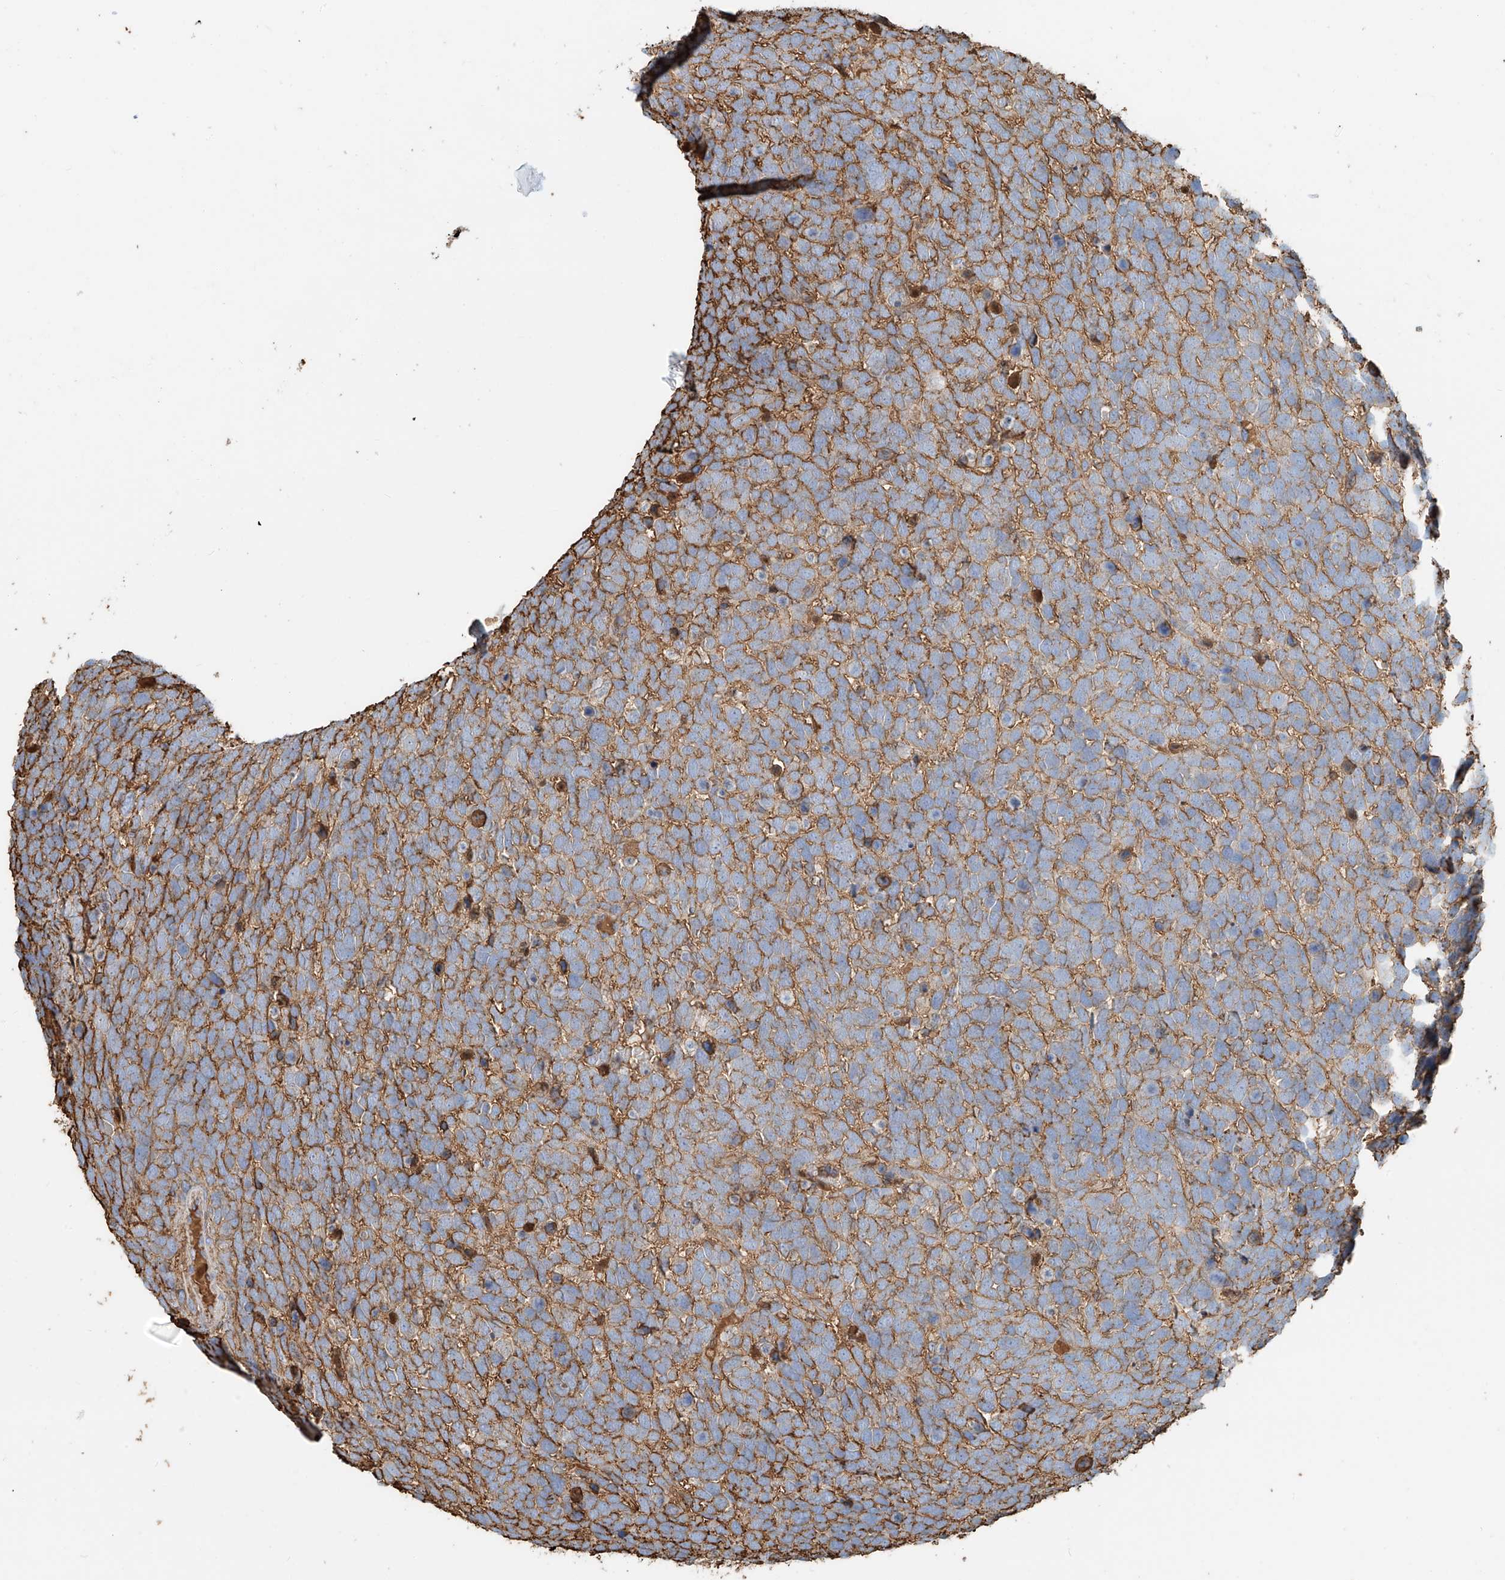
{"staining": {"intensity": "moderate", "quantity": ">75%", "location": "cytoplasmic/membranous"}, "tissue": "urothelial cancer", "cell_type": "Tumor cells", "image_type": "cancer", "snomed": [{"axis": "morphology", "description": "Urothelial carcinoma, High grade"}, {"axis": "topography", "description": "Urinary bladder"}], "caption": "High-magnification brightfield microscopy of urothelial cancer stained with DAB (3,3'-diaminobenzidine) (brown) and counterstained with hematoxylin (blue). tumor cells exhibit moderate cytoplasmic/membranous positivity is present in approximately>75% of cells.", "gene": "ZFP30", "patient": {"sex": "female", "age": 82}}